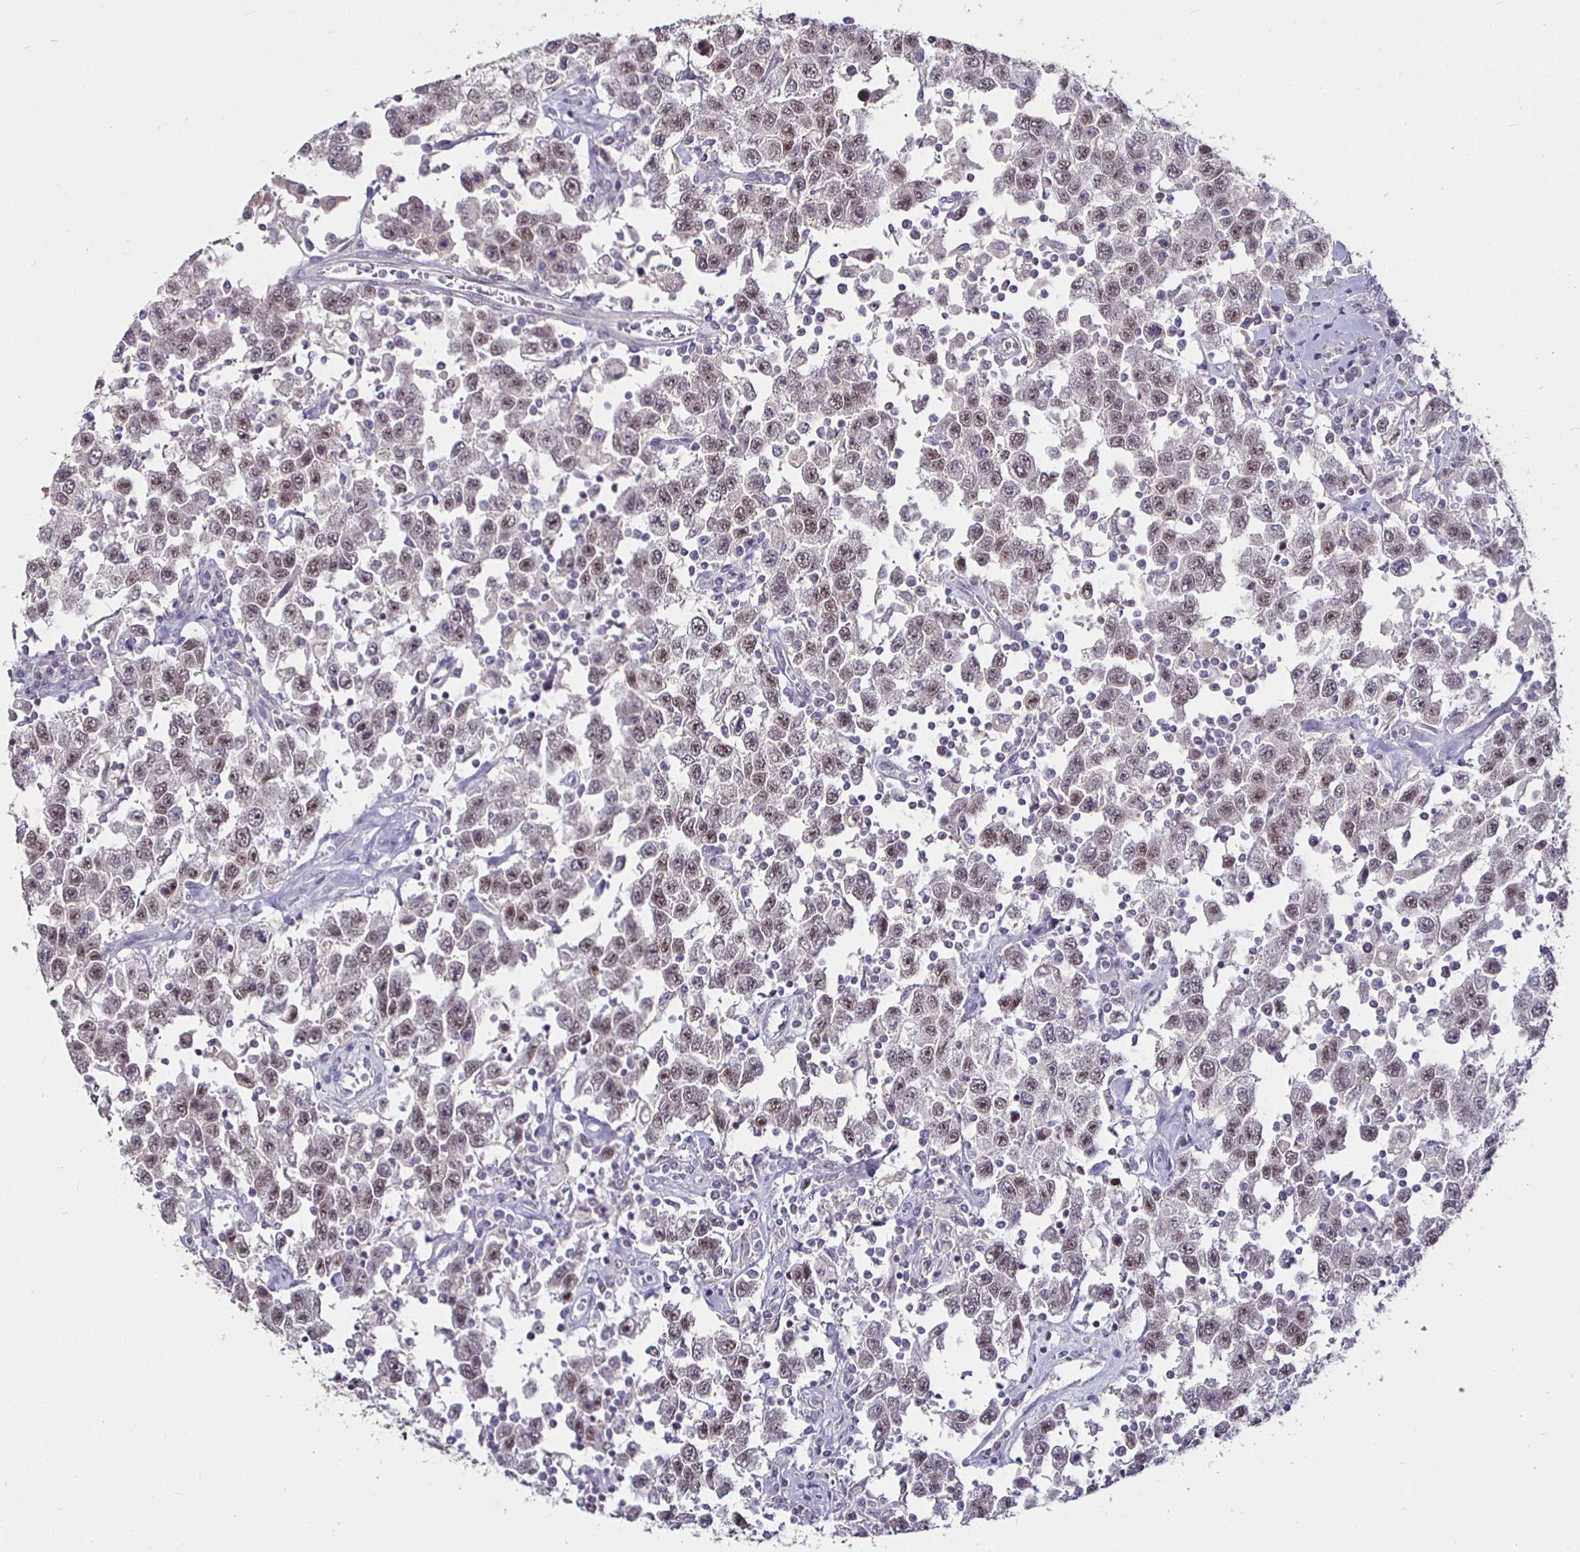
{"staining": {"intensity": "moderate", "quantity": ">75%", "location": "nuclear"}, "tissue": "testis cancer", "cell_type": "Tumor cells", "image_type": "cancer", "snomed": [{"axis": "morphology", "description": "Seminoma, NOS"}, {"axis": "topography", "description": "Testis"}], "caption": "Human testis cancer (seminoma) stained for a protein (brown) shows moderate nuclear positive staining in approximately >75% of tumor cells.", "gene": "MLH1", "patient": {"sex": "male", "age": 41}}